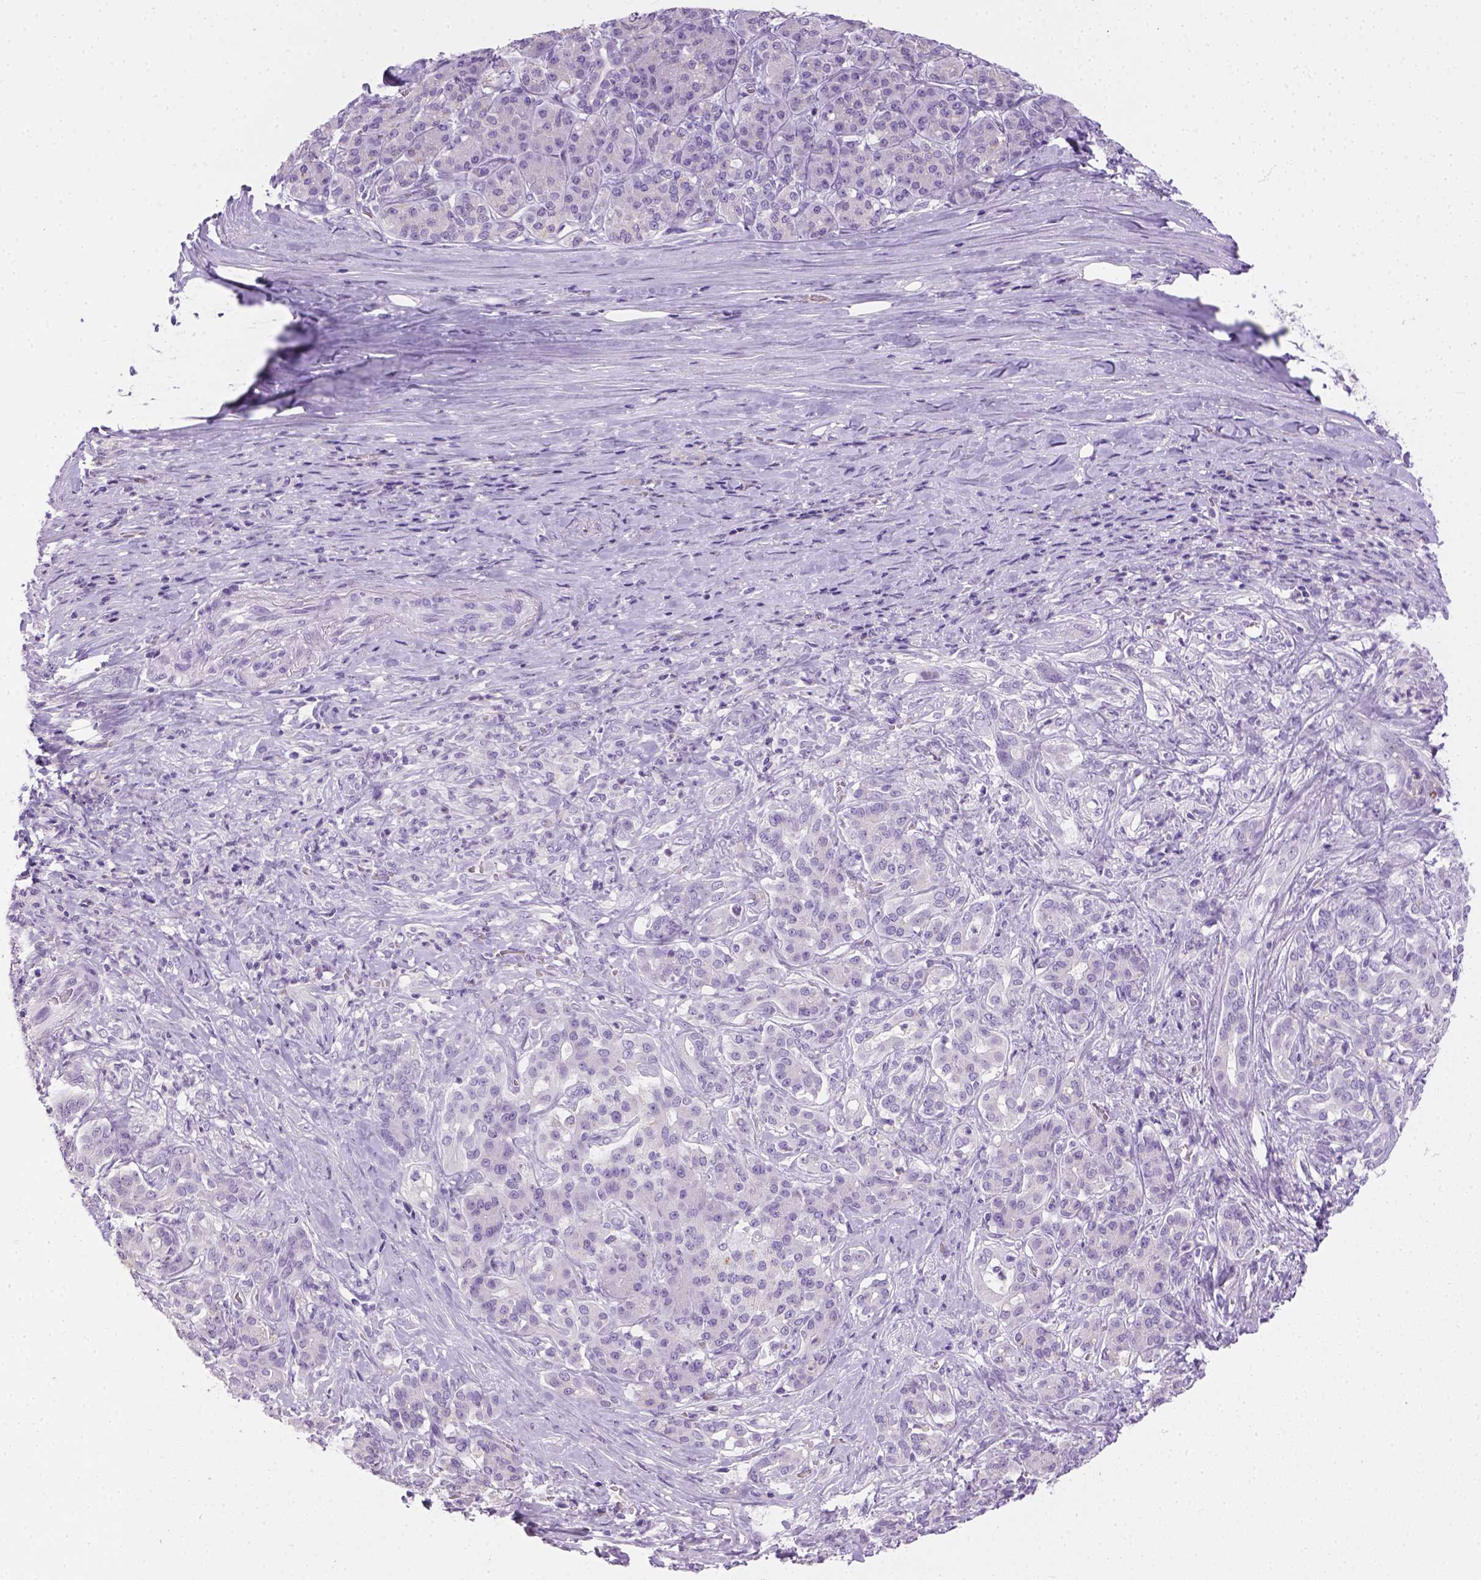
{"staining": {"intensity": "negative", "quantity": "none", "location": "none"}, "tissue": "pancreatic cancer", "cell_type": "Tumor cells", "image_type": "cancer", "snomed": [{"axis": "morphology", "description": "Normal tissue, NOS"}, {"axis": "morphology", "description": "Inflammation, NOS"}, {"axis": "morphology", "description": "Adenocarcinoma, NOS"}, {"axis": "topography", "description": "Pancreas"}], "caption": "Tumor cells show no significant positivity in adenocarcinoma (pancreatic).", "gene": "TMEM38A", "patient": {"sex": "male", "age": 57}}